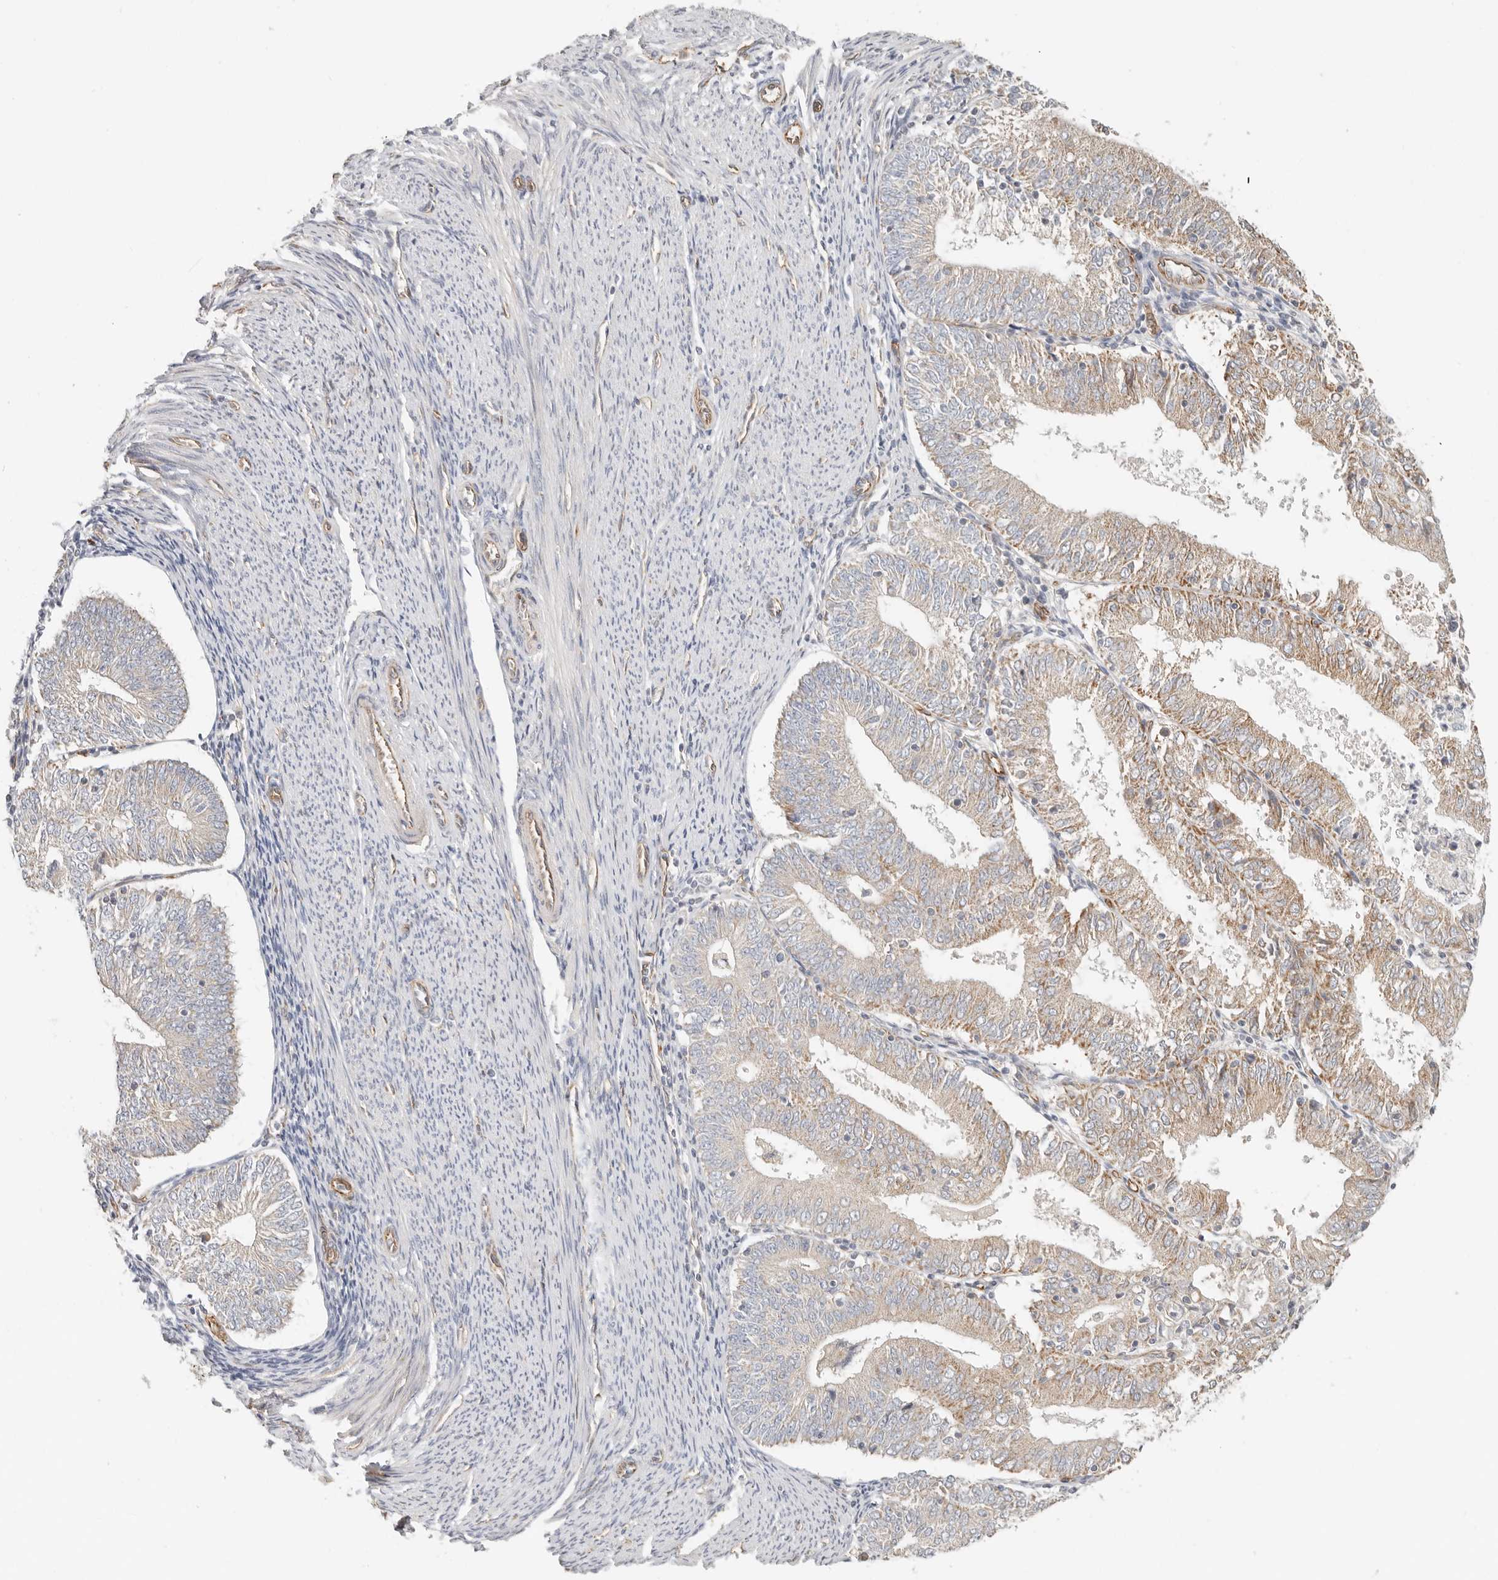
{"staining": {"intensity": "weak", "quantity": "25%-75%", "location": "cytoplasmic/membranous"}, "tissue": "endometrial cancer", "cell_type": "Tumor cells", "image_type": "cancer", "snomed": [{"axis": "morphology", "description": "Adenocarcinoma, NOS"}, {"axis": "topography", "description": "Endometrium"}], "caption": "Human endometrial cancer (adenocarcinoma) stained with a brown dye exhibits weak cytoplasmic/membranous positive positivity in approximately 25%-75% of tumor cells.", "gene": "SPRING1", "patient": {"sex": "female", "age": 57}}